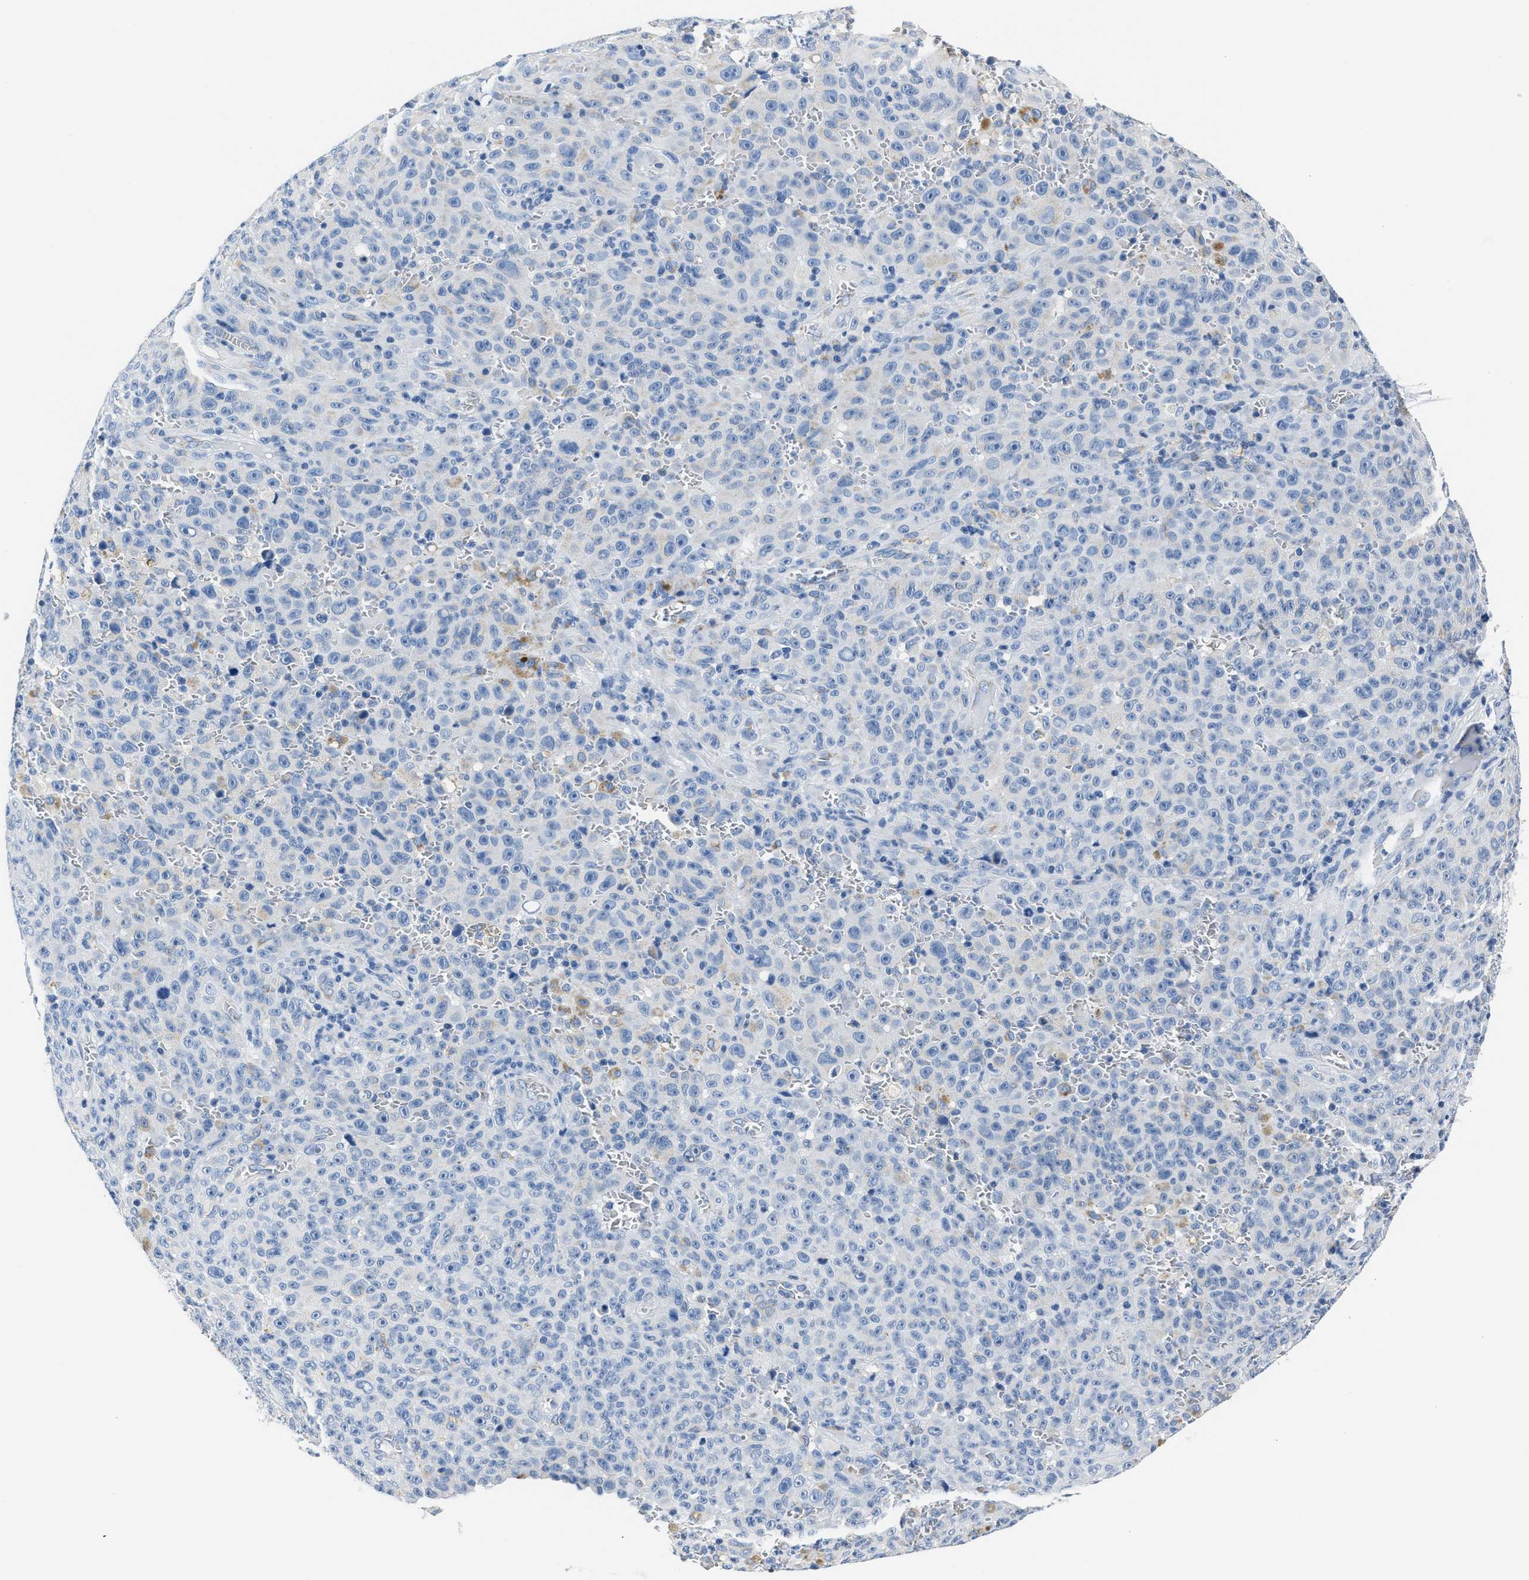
{"staining": {"intensity": "negative", "quantity": "none", "location": "none"}, "tissue": "melanoma", "cell_type": "Tumor cells", "image_type": "cancer", "snomed": [{"axis": "morphology", "description": "Malignant melanoma, NOS"}, {"axis": "topography", "description": "Skin"}], "caption": "This is a micrograph of immunohistochemistry staining of melanoma, which shows no positivity in tumor cells. Nuclei are stained in blue.", "gene": "AMACR", "patient": {"sex": "female", "age": 82}}